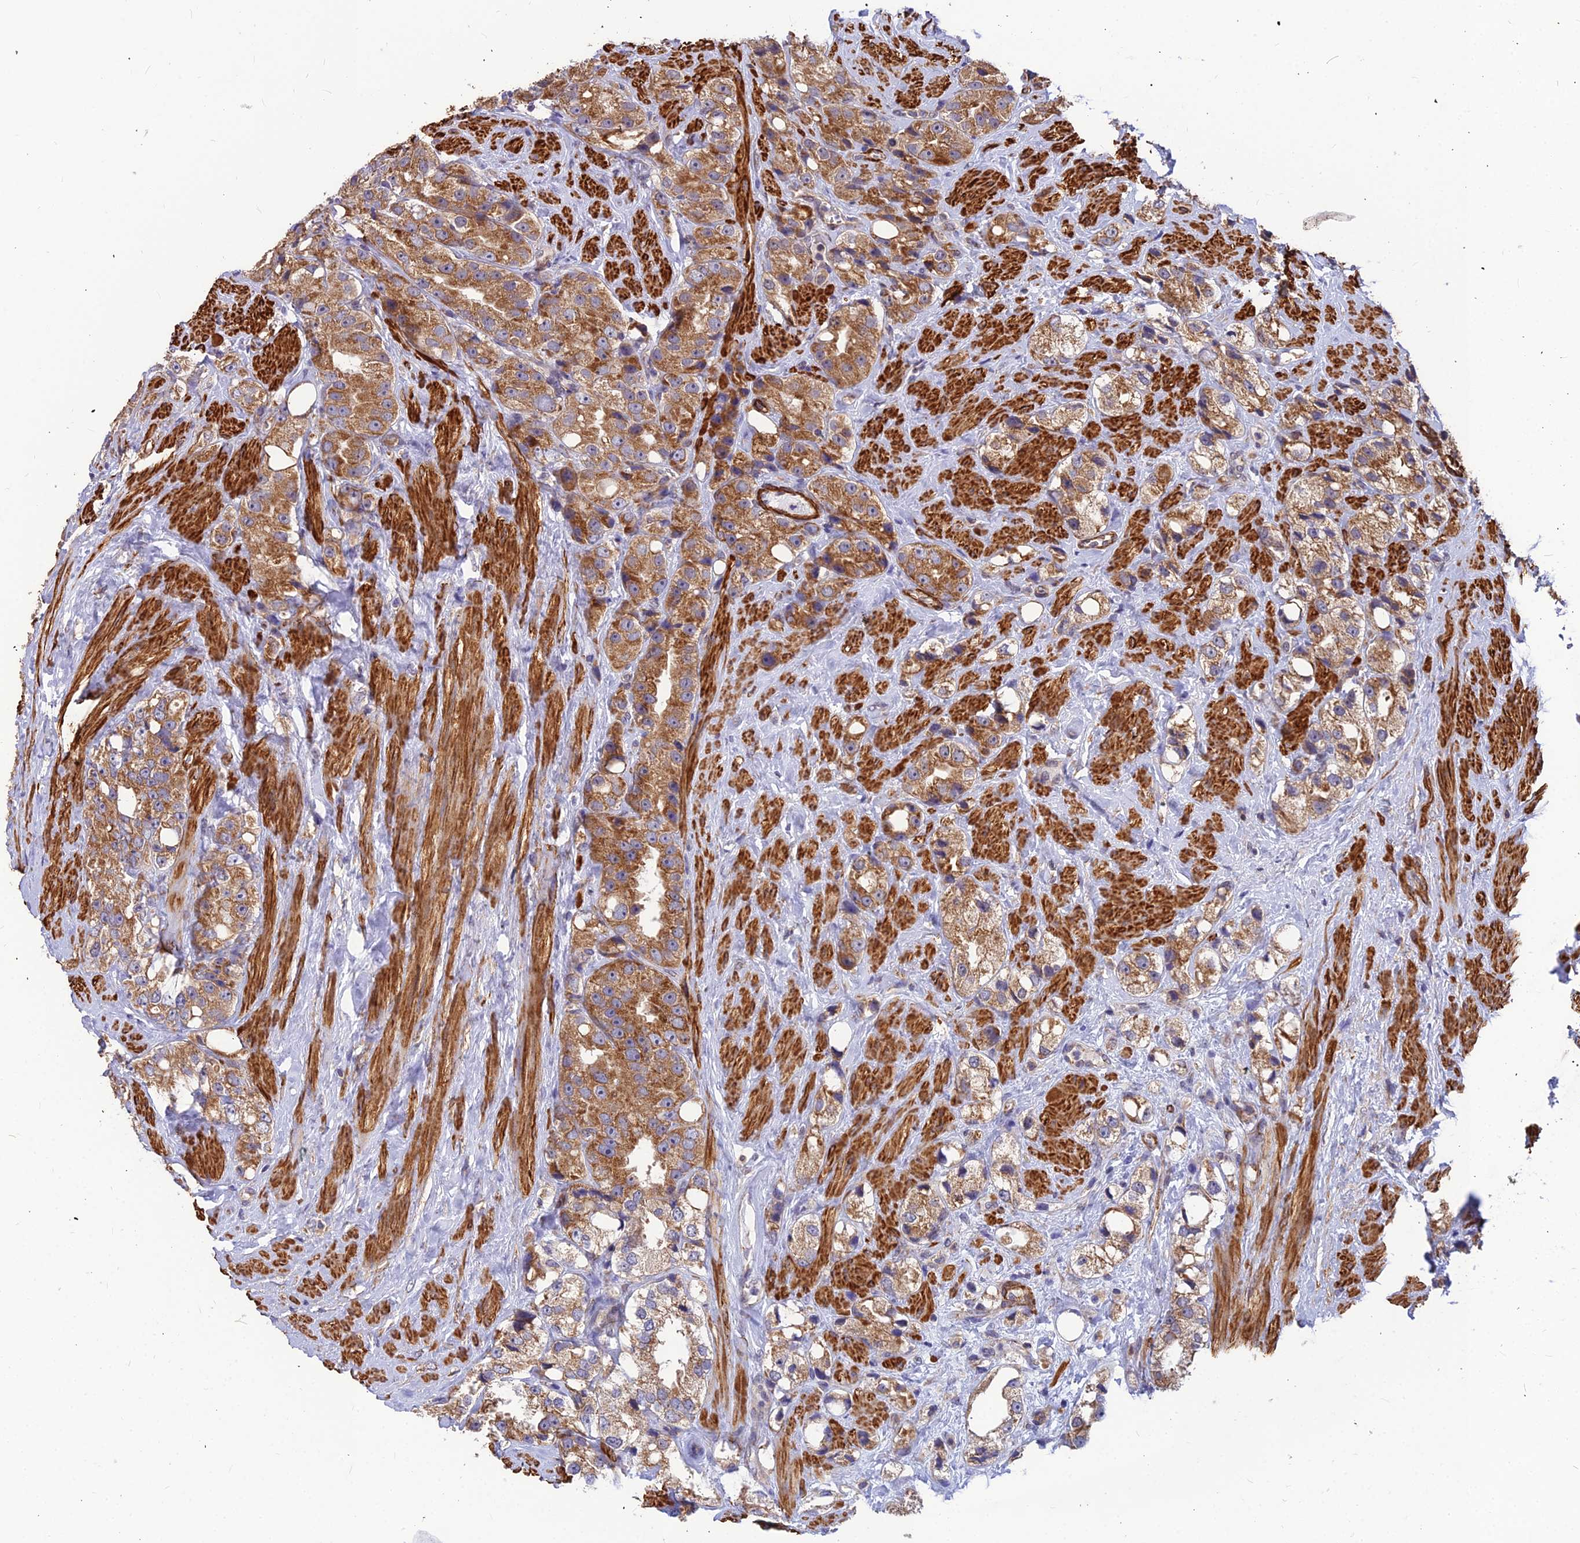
{"staining": {"intensity": "moderate", "quantity": ">75%", "location": "cytoplasmic/membranous"}, "tissue": "prostate cancer", "cell_type": "Tumor cells", "image_type": "cancer", "snomed": [{"axis": "morphology", "description": "Adenocarcinoma, NOS"}, {"axis": "topography", "description": "Prostate"}], "caption": "Protein expression by immunohistochemistry (IHC) shows moderate cytoplasmic/membranous expression in about >75% of tumor cells in prostate adenocarcinoma.", "gene": "LEKR1", "patient": {"sex": "male", "age": 79}}